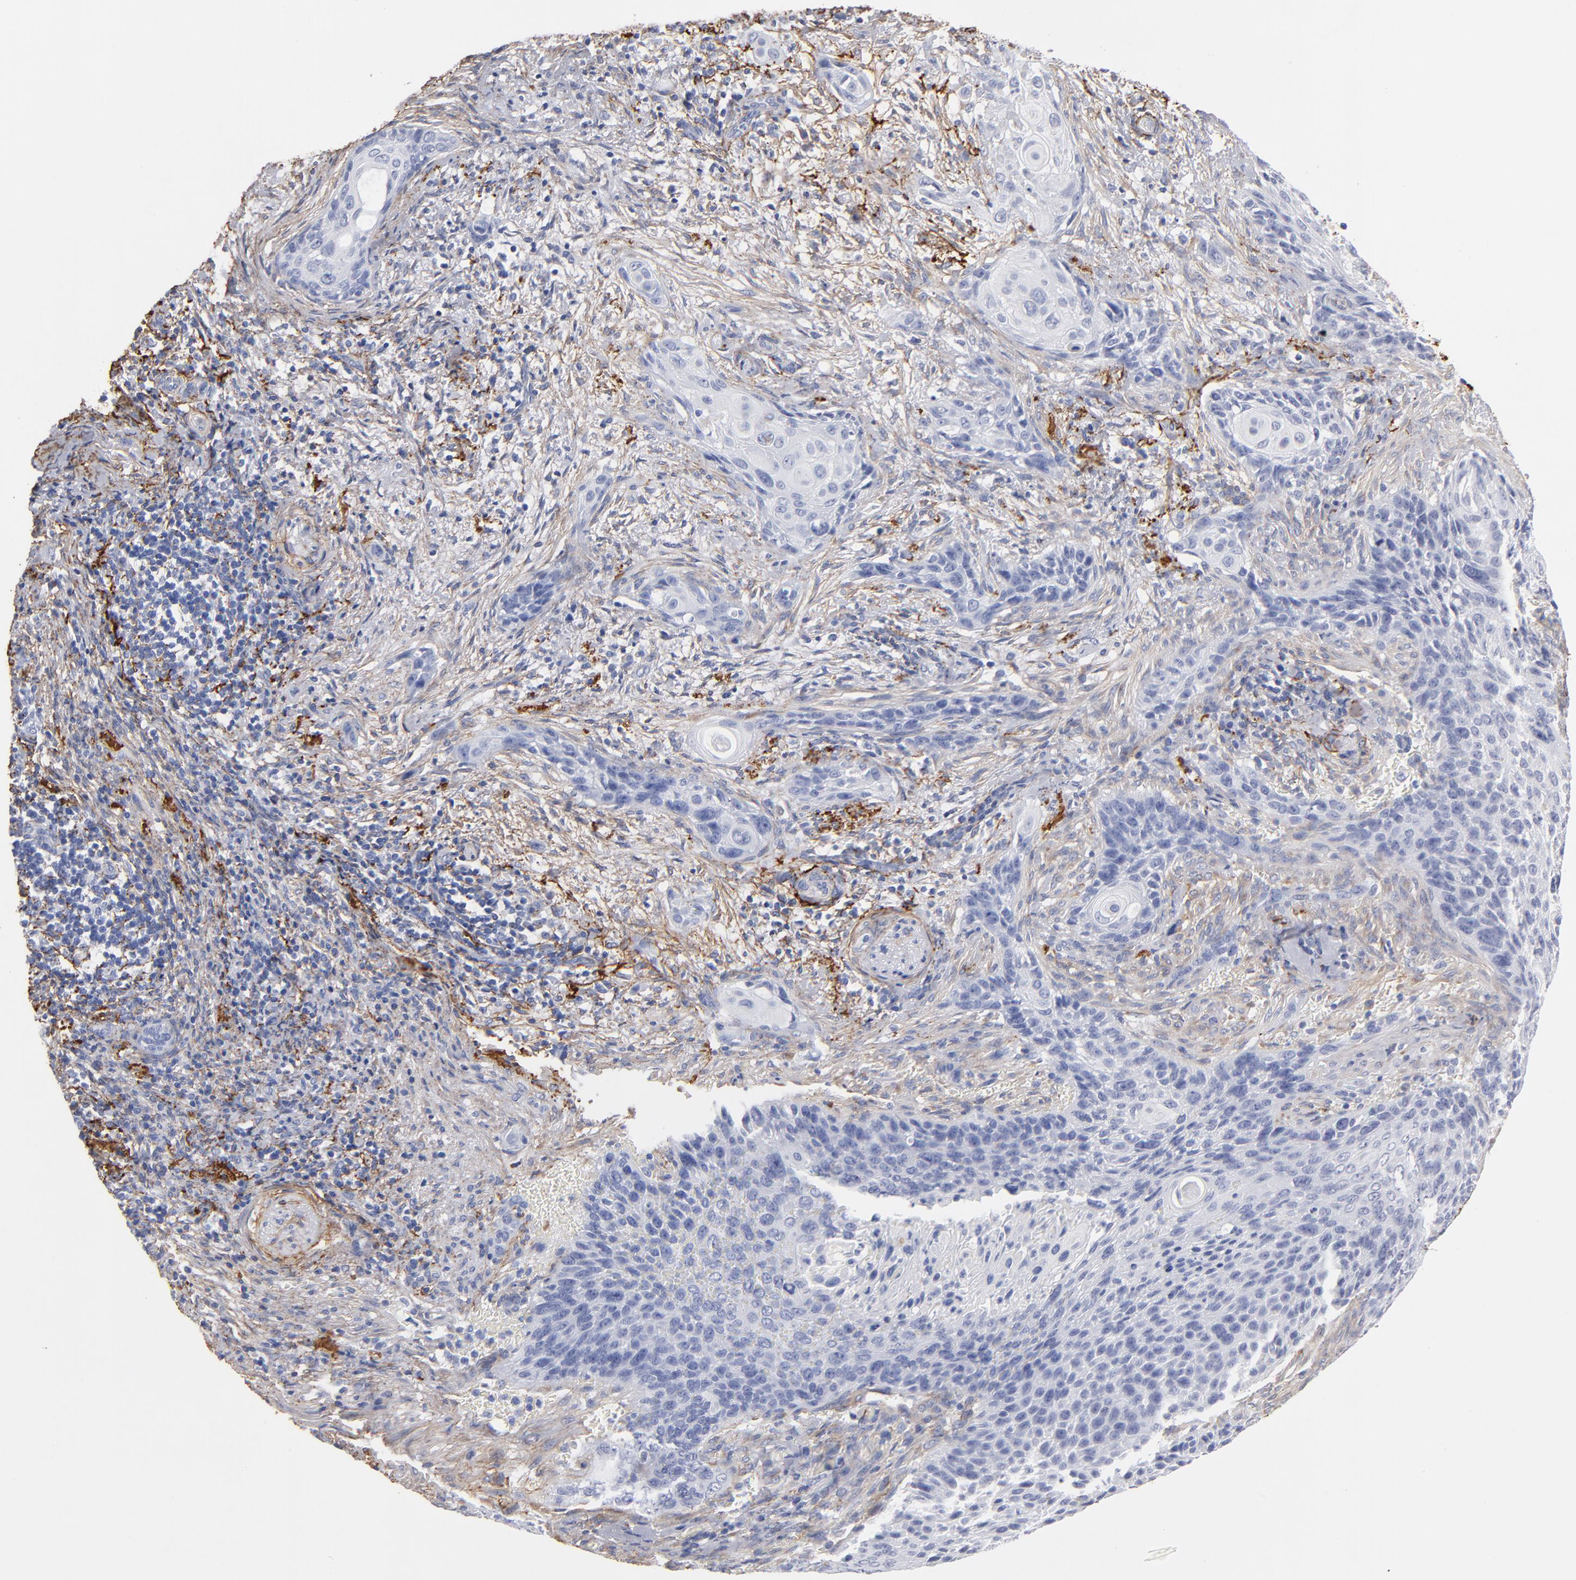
{"staining": {"intensity": "negative", "quantity": "none", "location": "none"}, "tissue": "cervical cancer", "cell_type": "Tumor cells", "image_type": "cancer", "snomed": [{"axis": "morphology", "description": "Squamous cell carcinoma, NOS"}, {"axis": "topography", "description": "Cervix"}], "caption": "High magnification brightfield microscopy of cervical squamous cell carcinoma stained with DAB (3,3'-diaminobenzidine) (brown) and counterstained with hematoxylin (blue): tumor cells show no significant positivity.", "gene": "EMILIN1", "patient": {"sex": "female", "age": 33}}